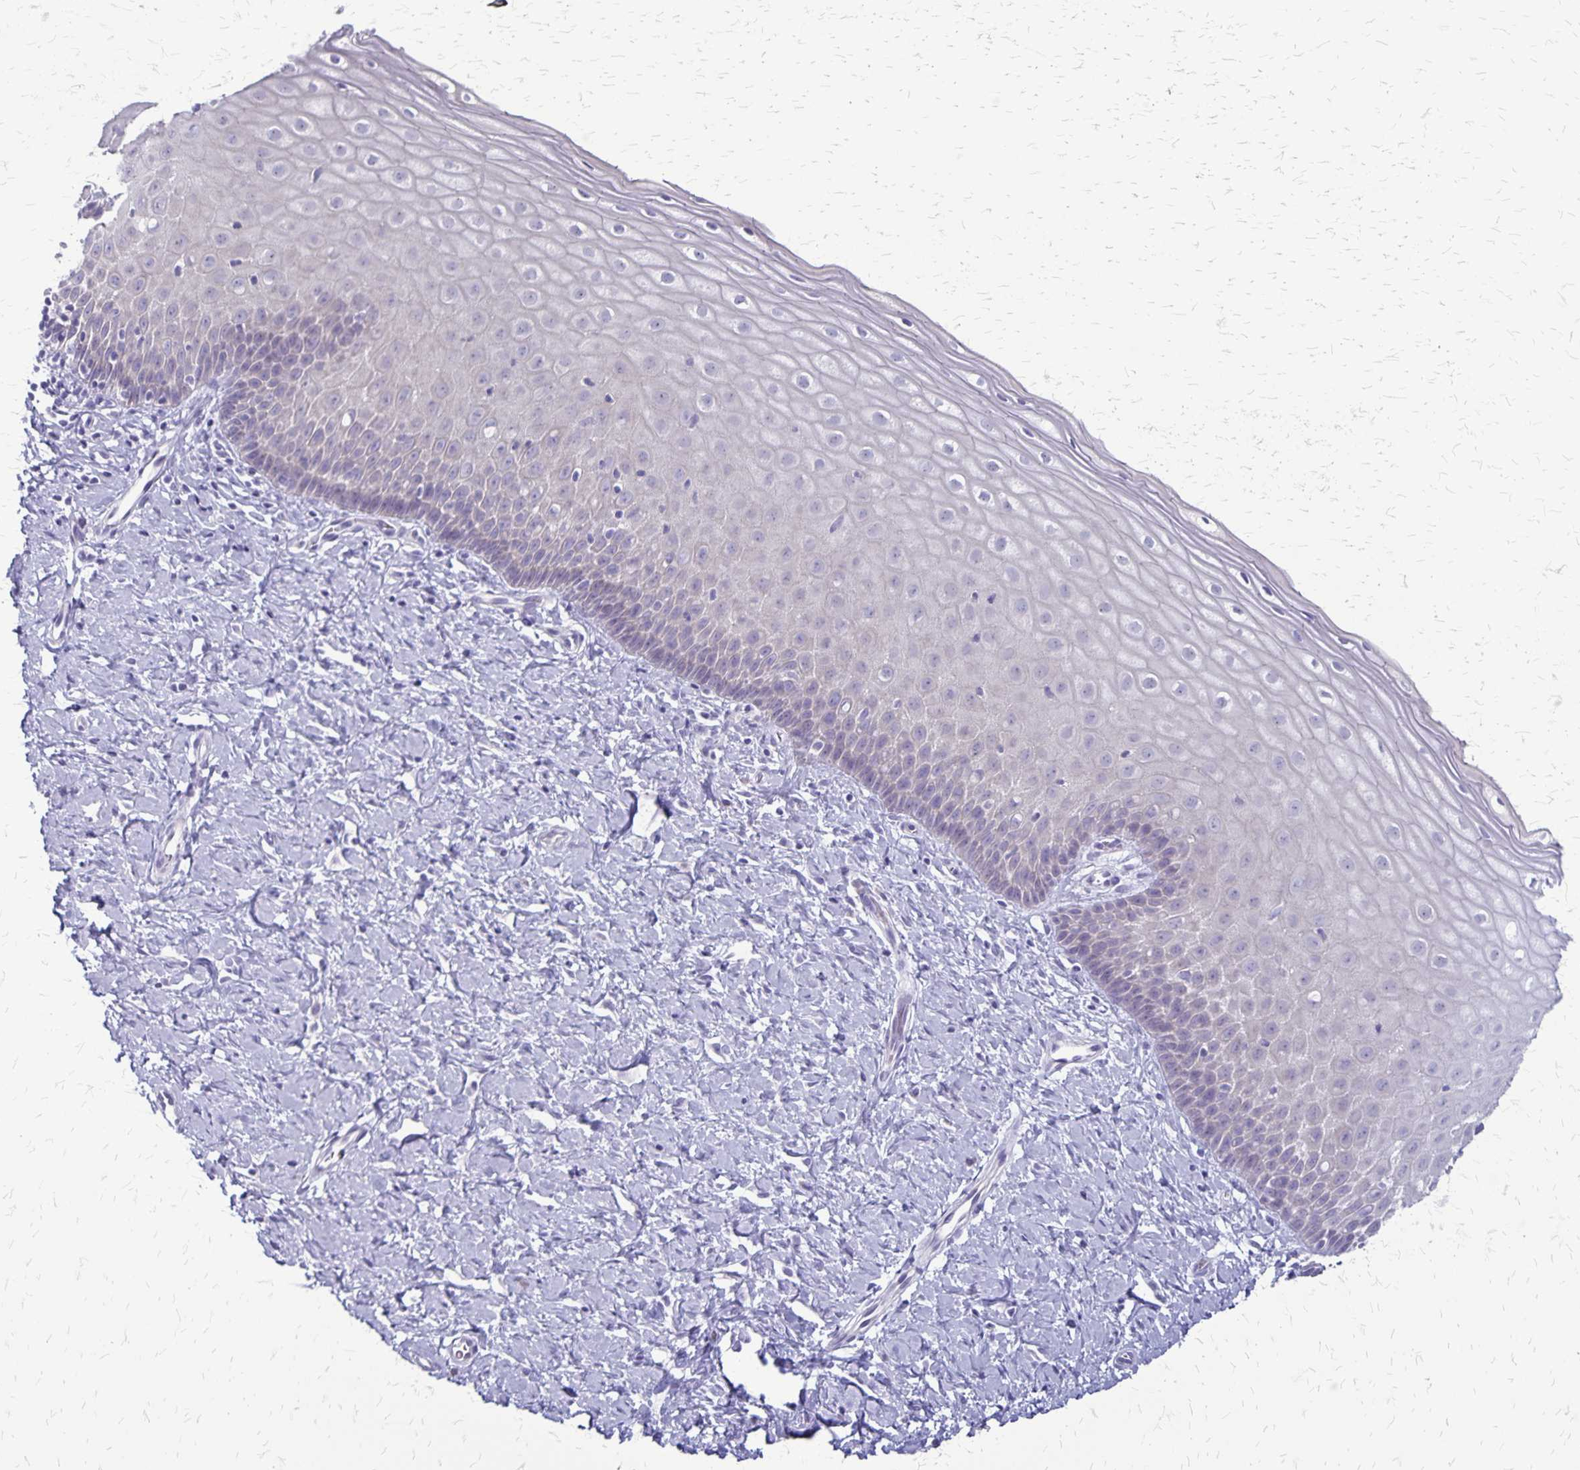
{"staining": {"intensity": "negative", "quantity": "none", "location": "none"}, "tissue": "cervix", "cell_type": "Glandular cells", "image_type": "normal", "snomed": [{"axis": "morphology", "description": "Normal tissue, NOS"}, {"axis": "topography", "description": "Cervix"}], "caption": "Histopathology image shows no protein staining in glandular cells of normal cervix. The staining is performed using DAB (3,3'-diaminobenzidine) brown chromogen with nuclei counter-stained in using hematoxylin.", "gene": "PLXNB3", "patient": {"sex": "female", "age": 37}}